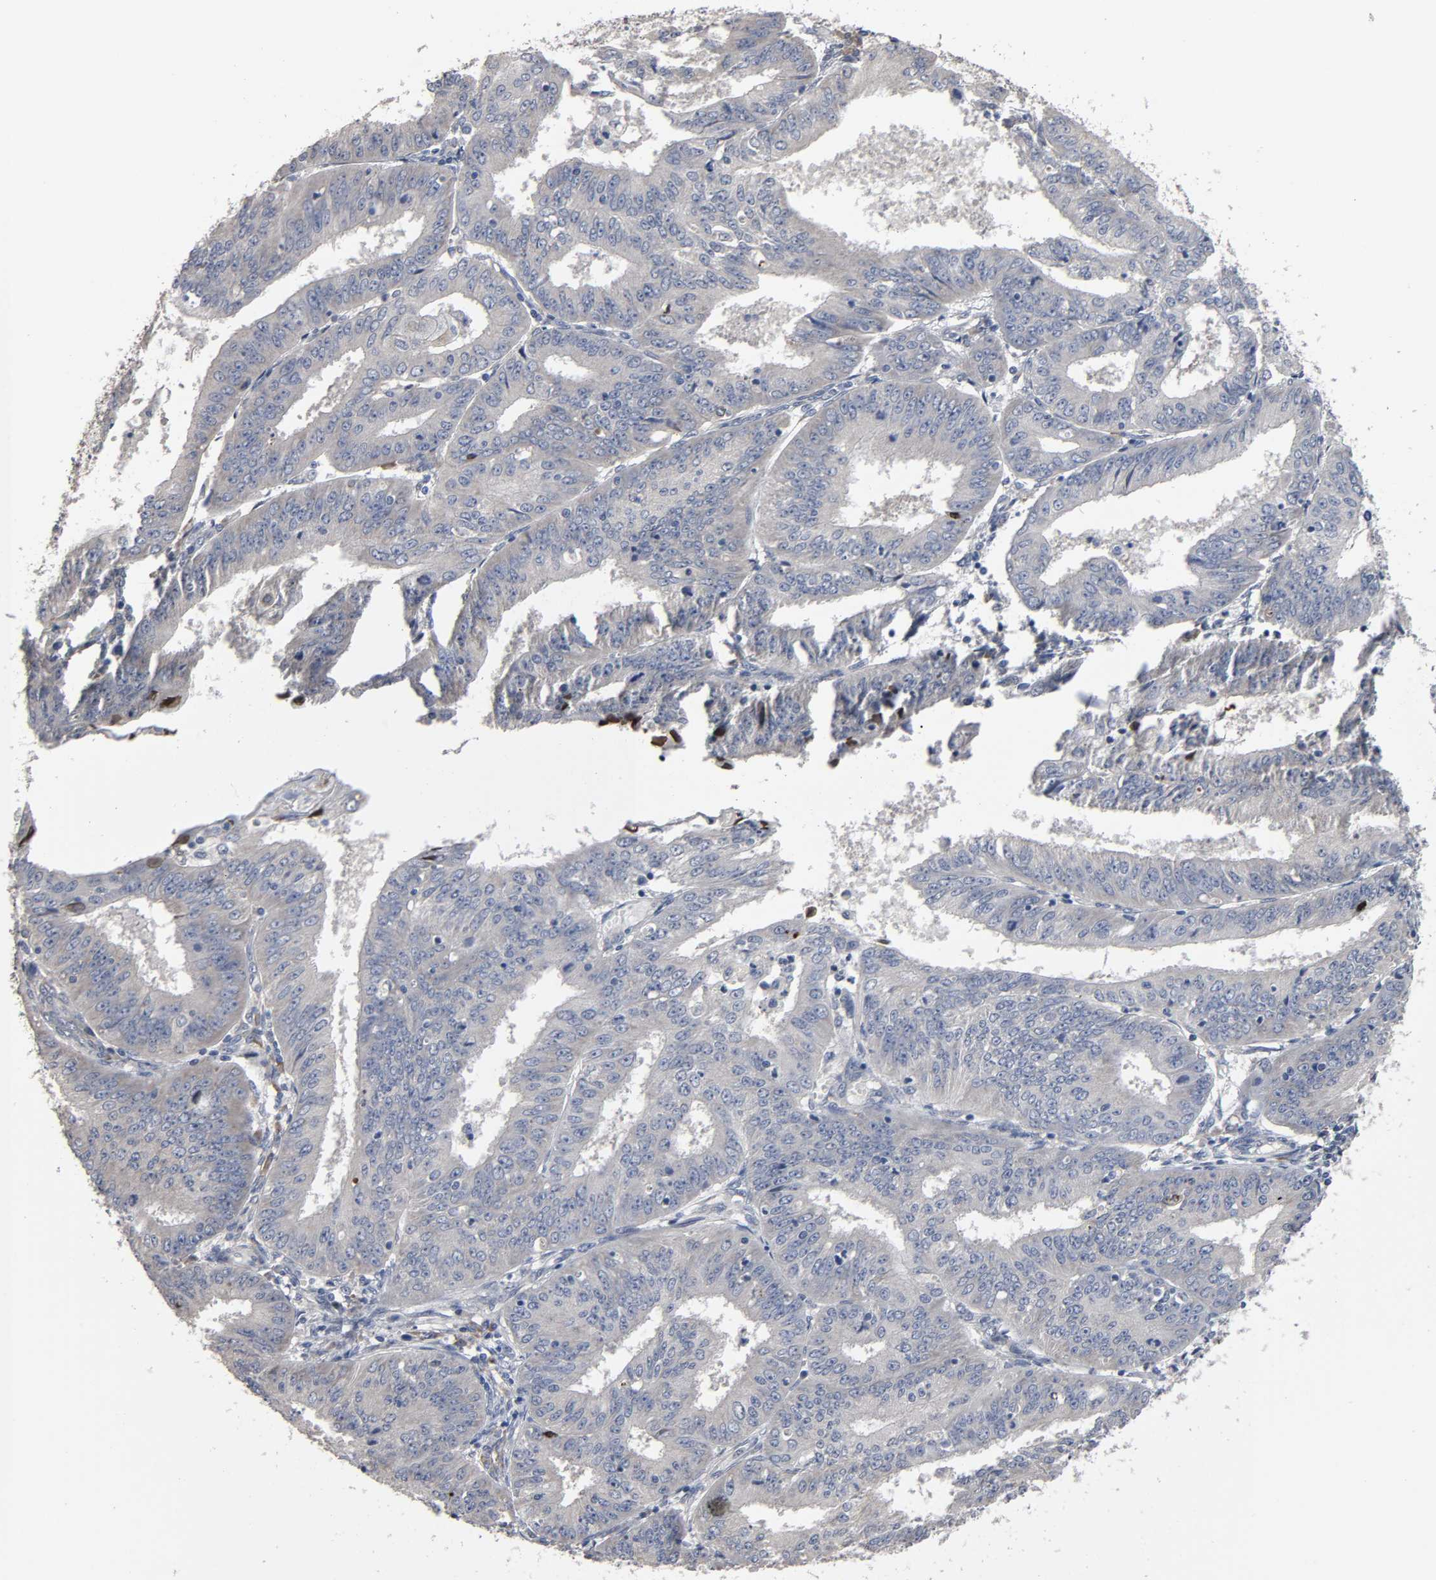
{"staining": {"intensity": "negative", "quantity": "none", "location": "none"}, "tissue": "endometrial cancer", "cell_type": "Tumor cells", "image_type": "cancer", "snomed": [{"axis": "morphology", "description": "Adenocarcinoma, NOS"}, {"axis": "topography", "description": "Endometrium"}], "caption": "A photomicrograph of endometrial cancer (adenocarcinoma) stained for a protein reveals no brown staining in tumor cells.", "gene": "HDLBP", "patient": {"sex": "female", "age": 42}}